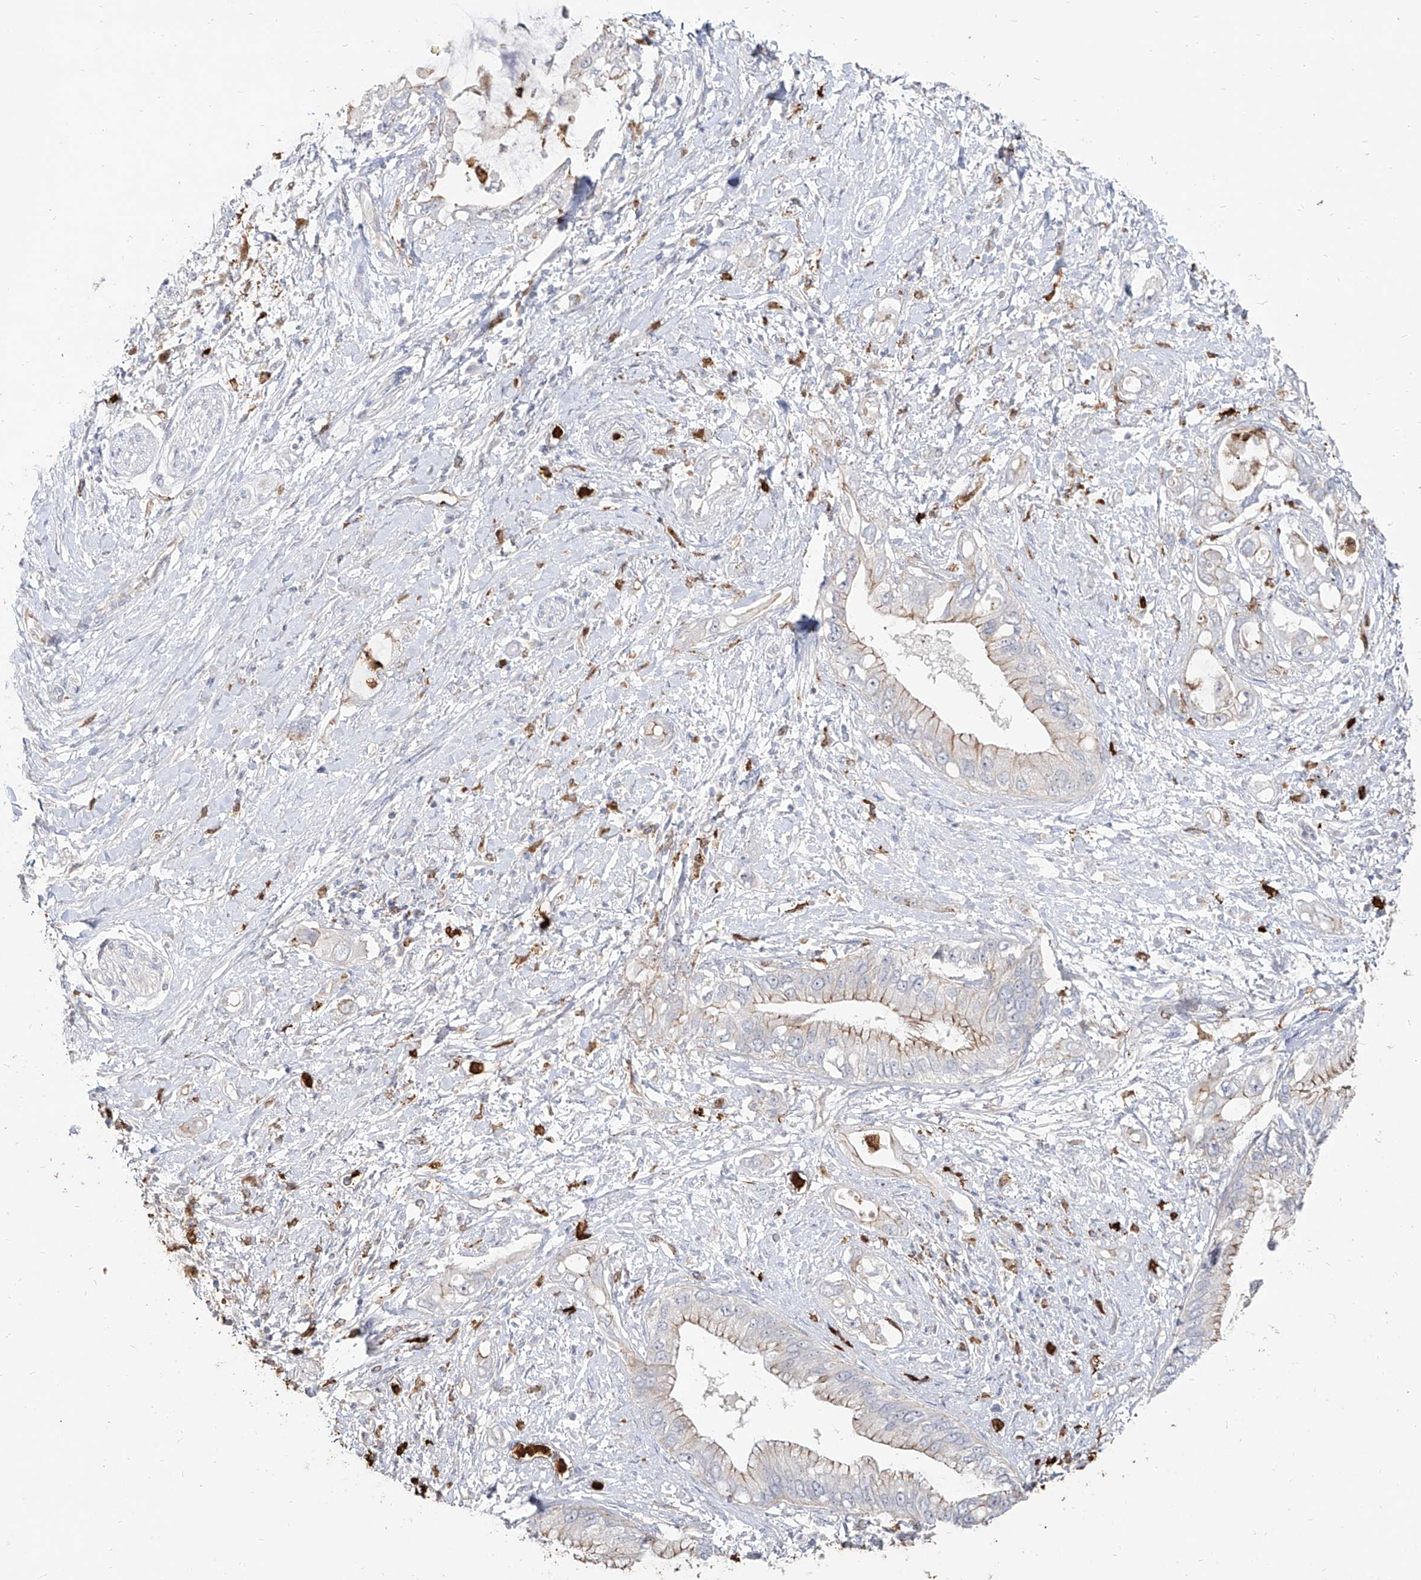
{"staining": {"intensity": "weak", "quantity": "25%-75%", "location": "cytoplasmic/membranous"}, "tissue": "pancreatic cancer", "cell_type": "Tumor cells", "image_type": "cancer", "snomed": [{"axis": "morphology", "description": "Inflammation, NOS"}, {"axis": "morphology", "description": "Adenocarcinoma, NOS"}, {"axis": "topography", "description": "Pancreas"}], "caption": "A micrograph showing weak cytoplasmic/membranous staining in about 25%-75% of tumor cells in pancreatic cancer, as visualized by brown immunohistochemical staining.", "gene": "ZNF227", "patient": {"sex": "female", "age": 56}}